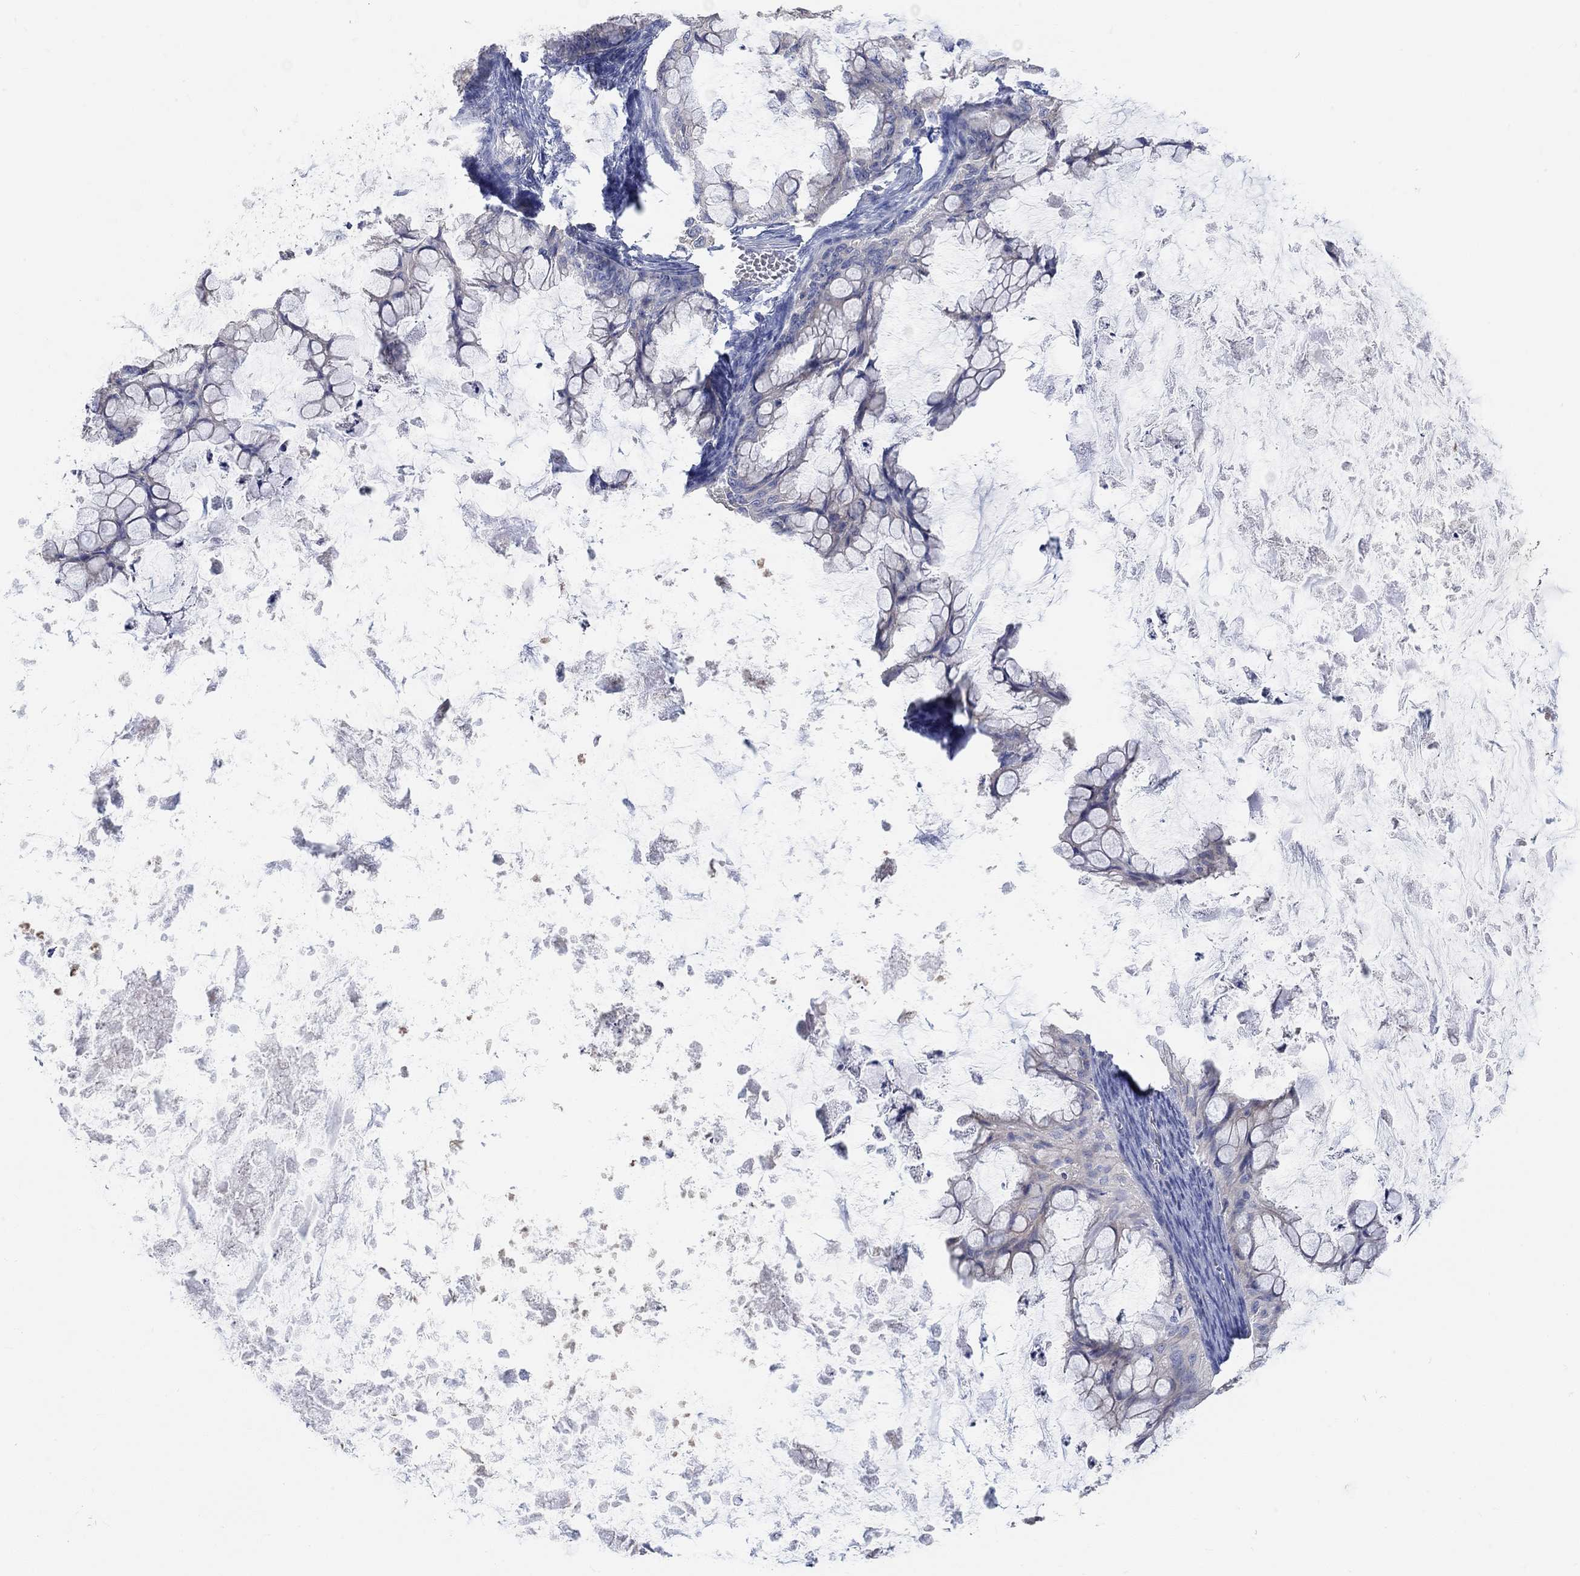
{"staining": {"intensity": "negative", "quantity": "none", "location": "none"}, "tissue": "ovarian cancer", "cell_type": "Tumor cells", "image_type": "cancer", "snomed": [{"axis": "morphology", "description": "Cystadenocarcinoma, mucinous, NOS"}, {"axis": "topography", "description": "Ovary"}], "caption": "A photomicrograph of human ovarian cancer is negative for staining in tumor cells.", "gene": "NLRP14", "patient": {"sex": "female", "age": 35}}